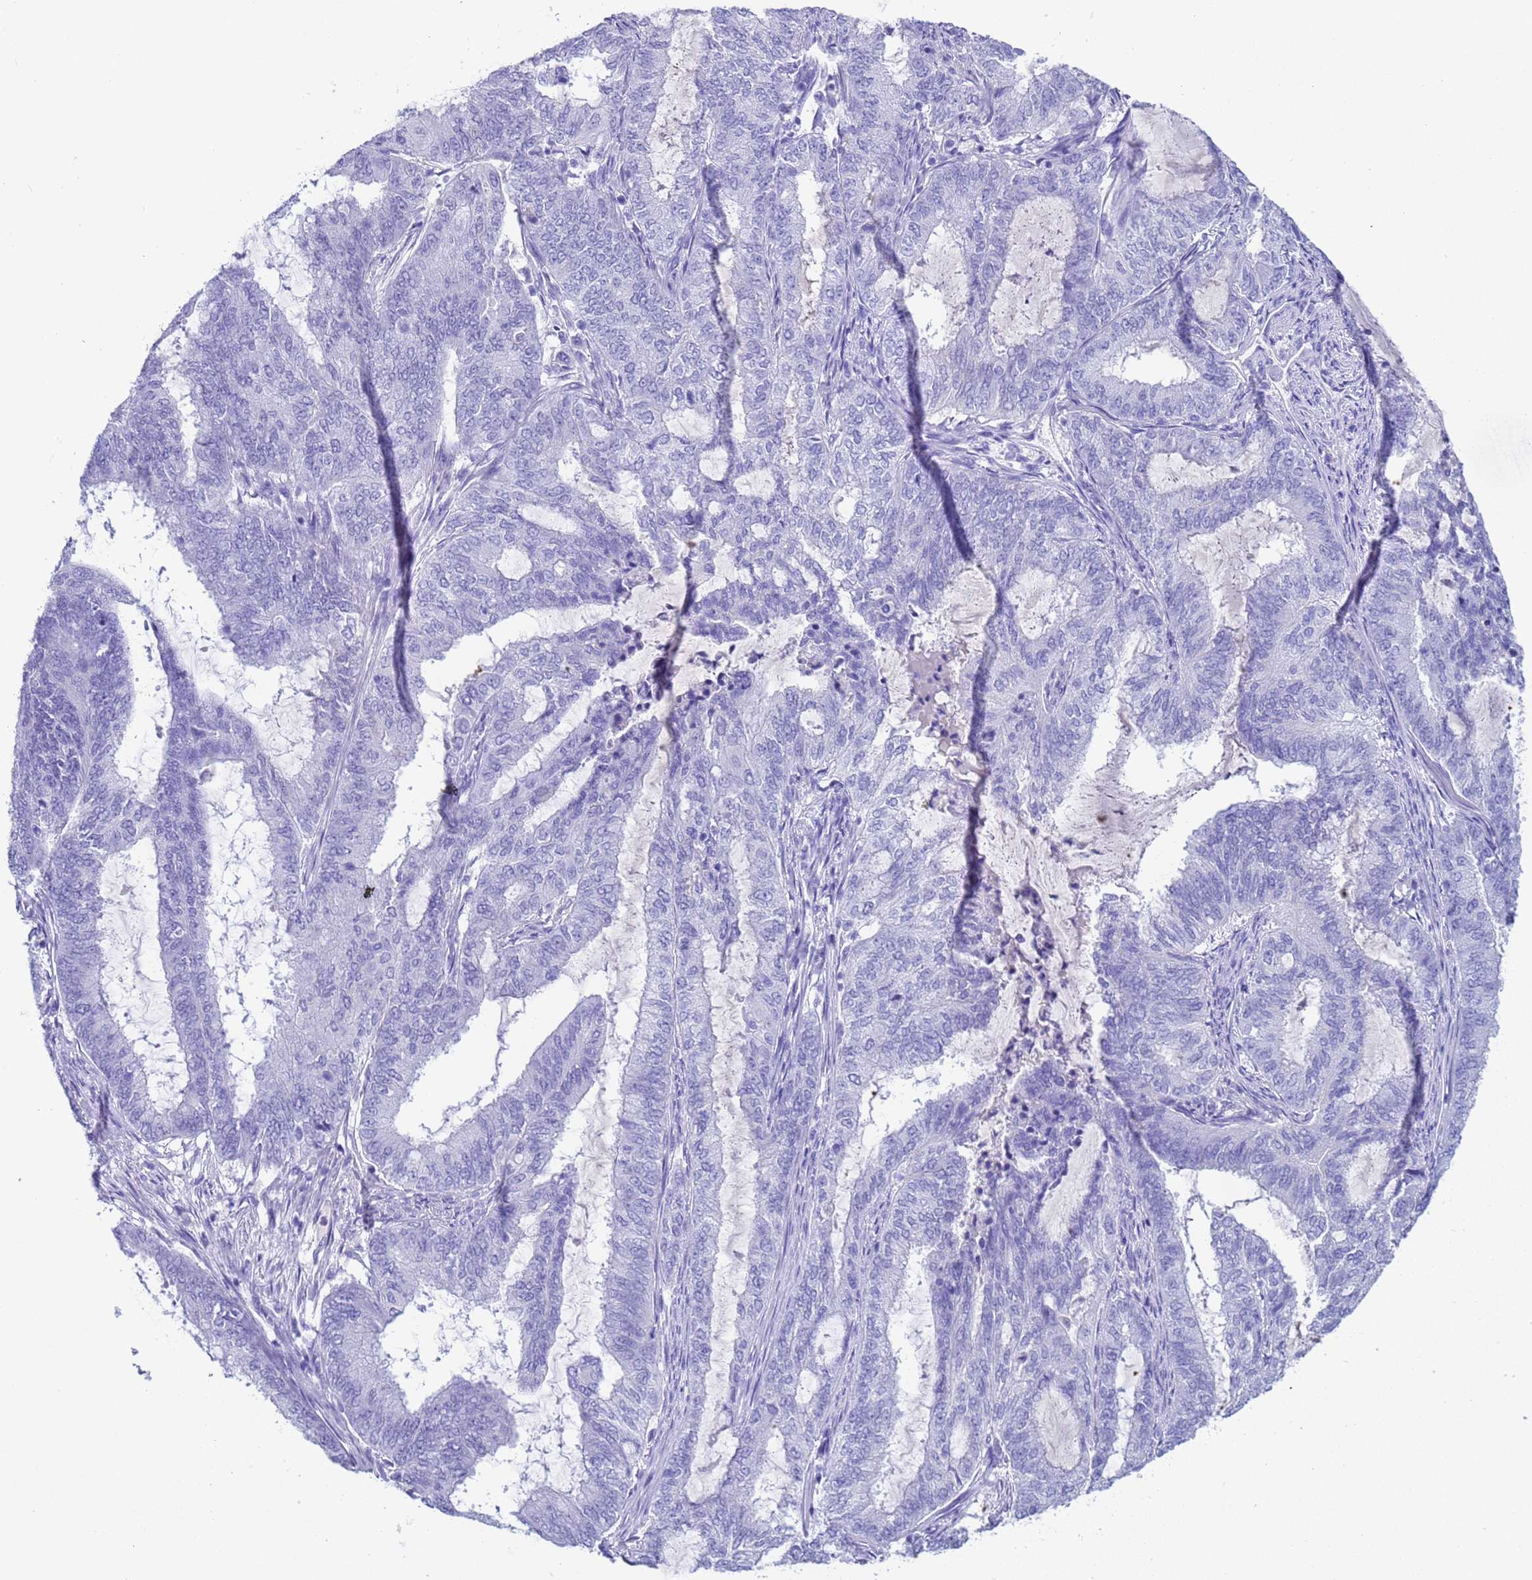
{"staining": {"intensity": "negative", "quantity": "none", "location": "none"}, "tissue": "endometrial cancer", "cell_type": "Tumor cells", "image_type": "cancer", "snomed": [{"axis": "morphology", "description": "Adenocarcinoma, NOS"}, {"axis": "topography", "description": "Endometrium"}], "caption": "The image demonstrates no significant staining in tumor cells of endometrial cancer (adenocarcinoma). (Immunohistochemistry (ihc), brightfield microscopy, high magnification).", "gene": "CKM", "patient": {"sex": "female", "age": 51}}